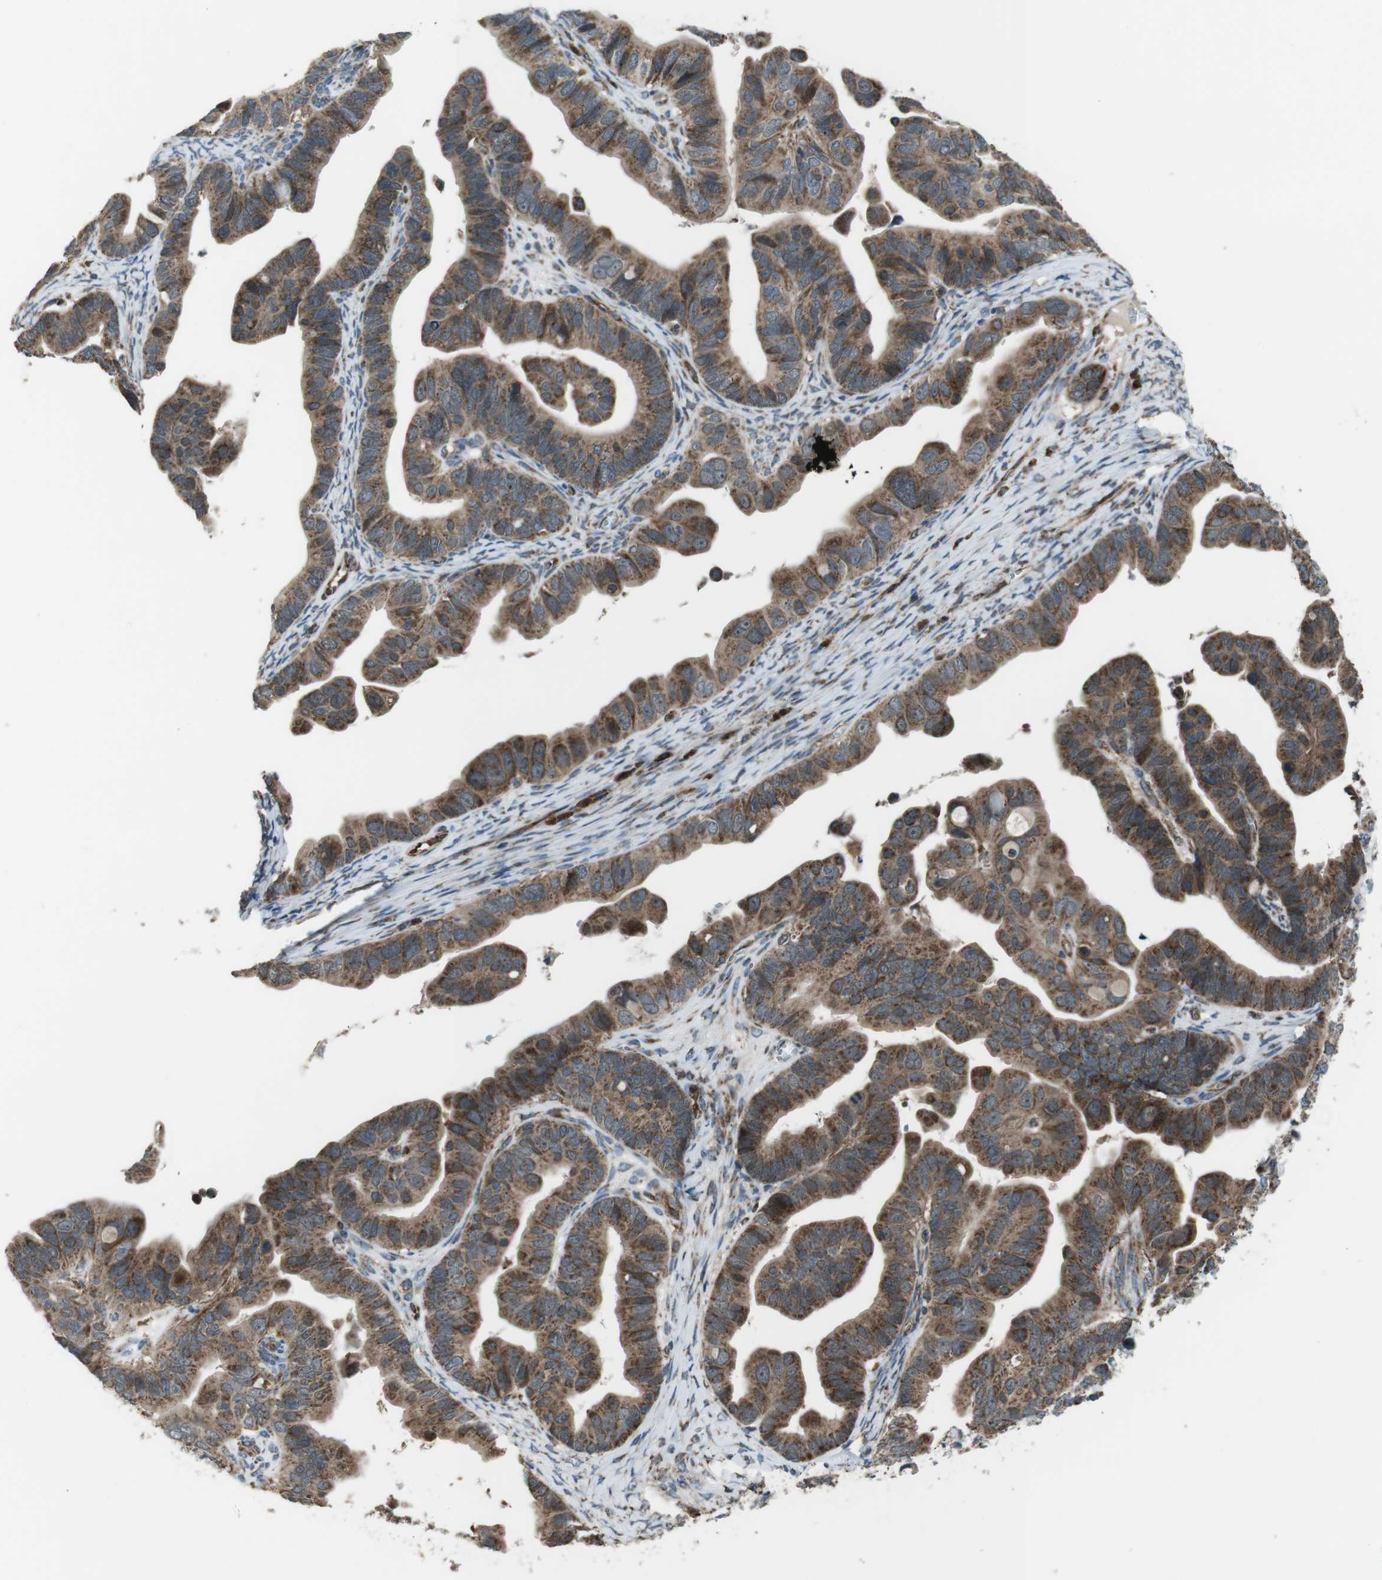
{"staining": {"intensity": "moderate", "quantity": ">75%", "location": "cytoplasmic/membranous"}, "tissue": "ovarian cancer", "cell_type": "Tumor cells", "image_type": "cancer", "snomed": [{"axis": "morphology", "description": "Cystadenocarcinoma, serous, NOS"}, {"axis": "topography", "description": "Ovary"}], "caption": "Tumor cells reveal moderate cytoplasmic/membranous staining in approximately >75% of cells in ovarian cancer.", "gene": "GIMAP8", "patient": {"sex": "female", "age": 56}}